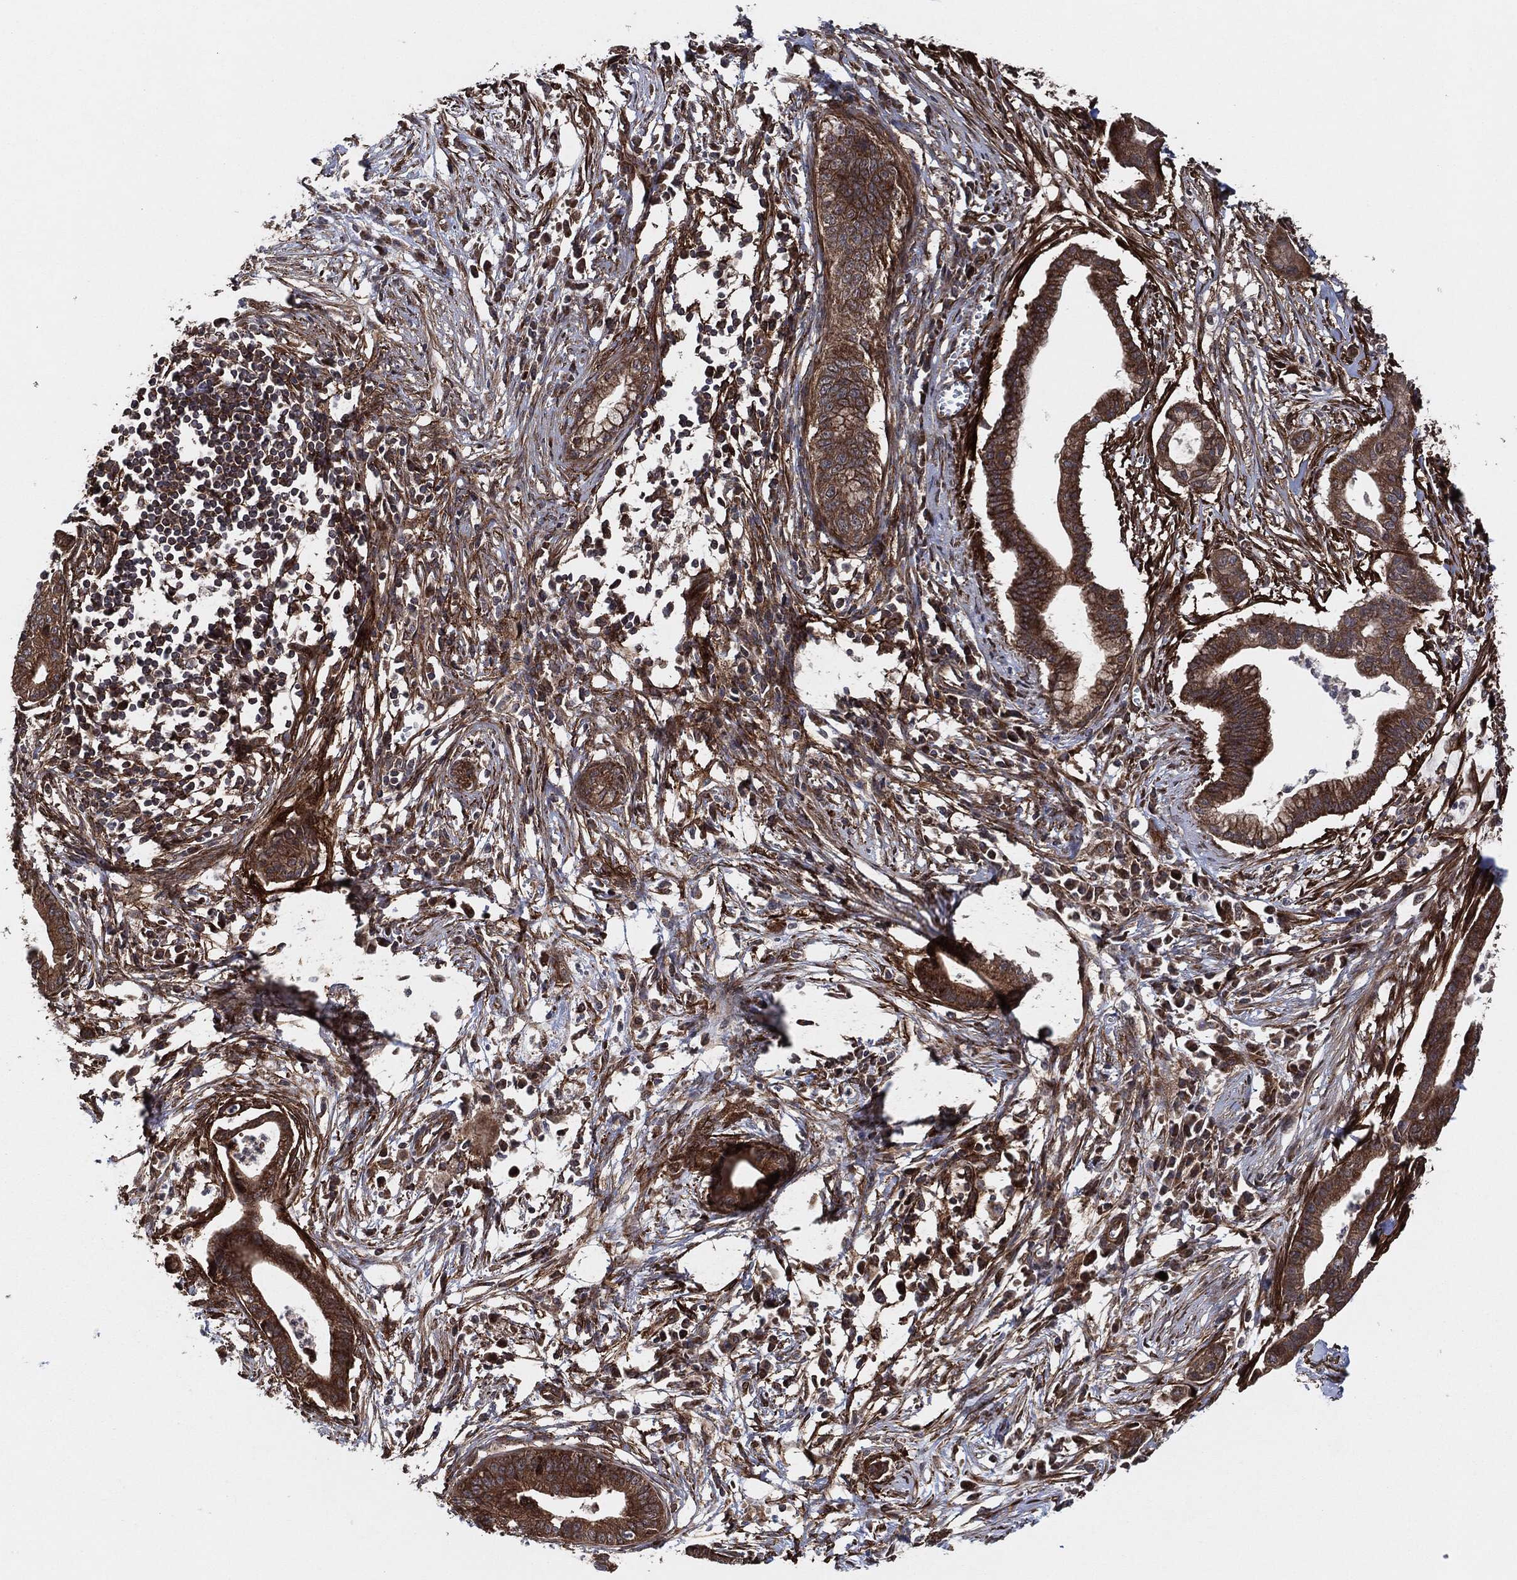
{"staining": {"intensity": "strong", "quantity": ">75%", "location": "cytoplasmic/membranous"}, "tissue": "pancreatic cancer", "cell_type": "Tumor cells", "image_type": "cancer", "snomed": [{"axis": "morphology", "description": "Normal tissue, NOS"}, {"axis": "morphology", "description": "Adenocarcinoma, NOS"}, {"axis": "topography", "description": "Pancreas"}], "caption": "Brown immunohistochemical staining in pancreatic cancer exhibits strong cytoplasmic/membranous staining in approximately >75% of tumor cells. Nuclei are stained in blue.", "gene": "BCAR1", "patient": {"sex": "female", "age": 58}}